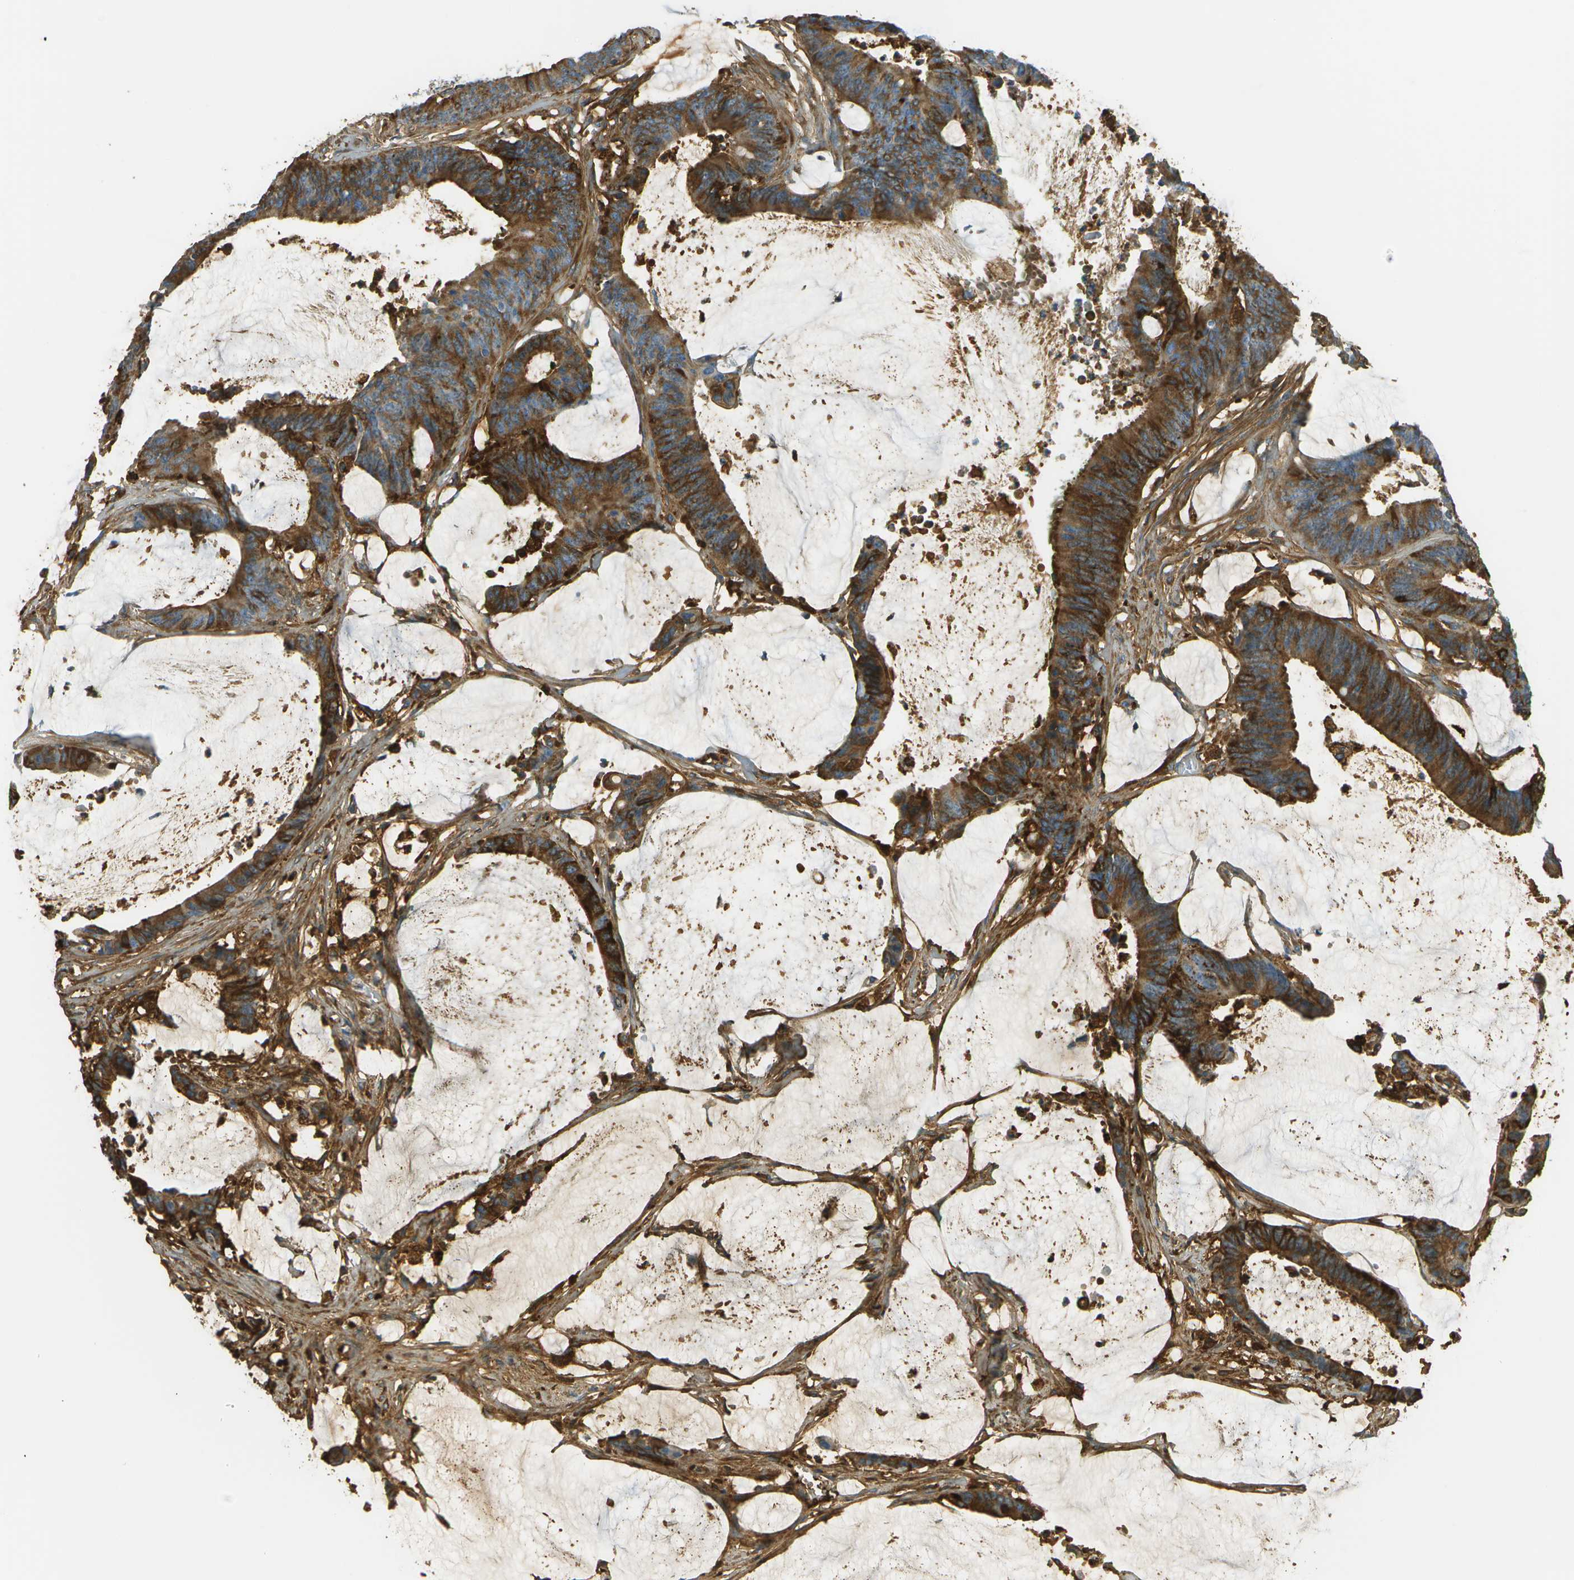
{"staining": {"intensity": "strong", "quantity": ">75%", "location": "cytoplasmic/membranous"}, "tissue": "colorectal cancer", "cell_type": "Tumor cells", "image_type": "cancer", "snomed": [{"axis": "morphology", "description": "Adenocarcinoma, NOS"}, {"axis": "topography", "description": "Rectum"}], "caption": "Strong cytoplasmic/membranous expression for a protein is appreciated in about >75% of tumor cells of adenocarcinoma (colorectal) using IHC.", "gene": "DCN", "patient": {"sex": "female", "age": 66}}